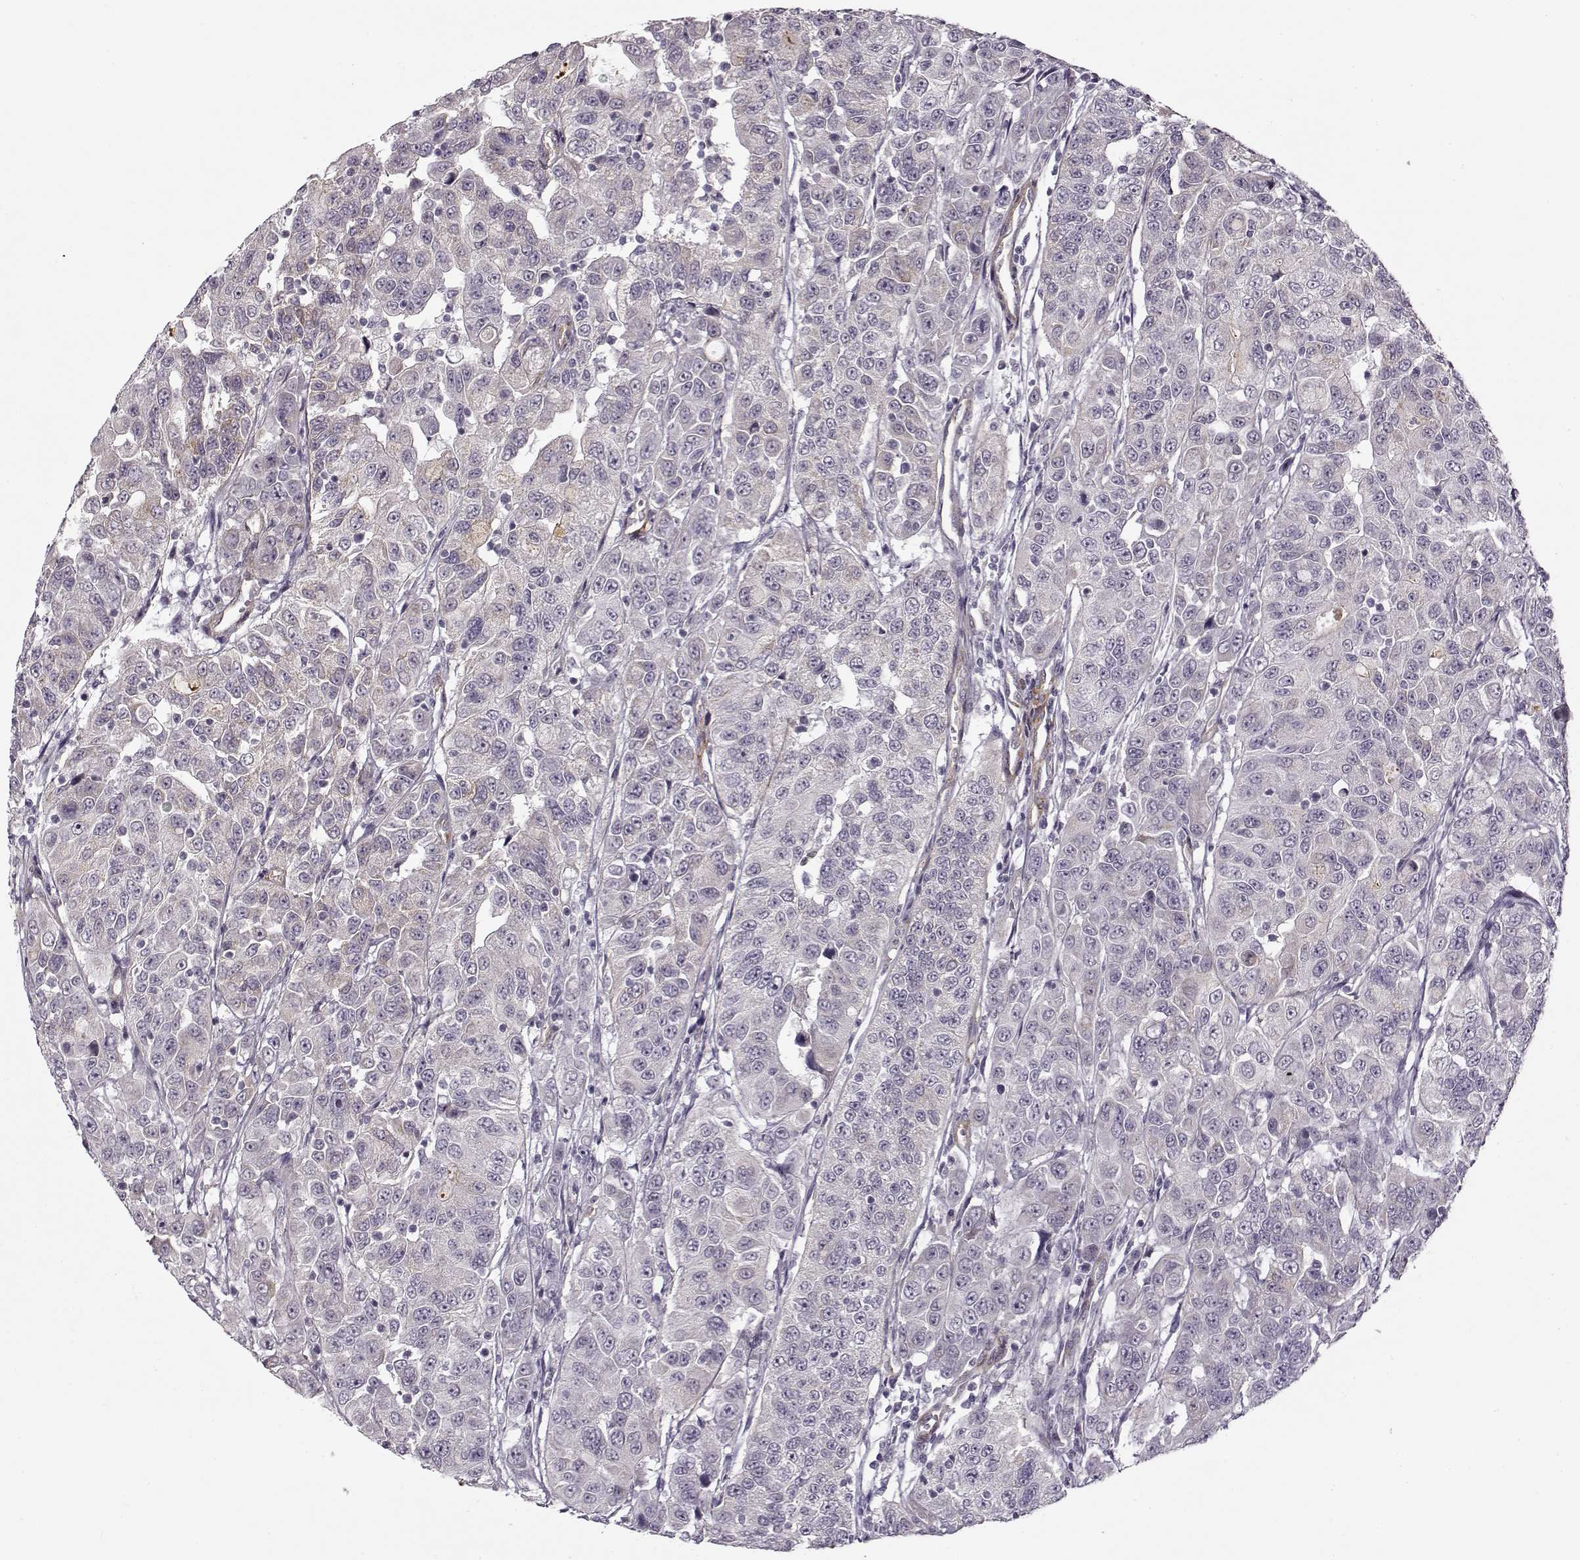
{"staining": {"intensity": "negative", "quantity": "none", "location": "none"}, "tissue": "urothelial cancer", "cell_type": "Tumor cells", "image_type": "cancer", "snomed": [{"axis": "morphology", "description": "Urothelial carcinoma, NOS"}, {"axis": "morphology", "description": "Urothelial carcinoma, High grade"}, {"axis": "topography", "description": "Urinary bladder"}], "caption": "Tumor cells are negative for protein expression in human high-grade urothelial carcinoma.", "gene": "LAMB2", "patient": {"sex": "female", "age": 73}}